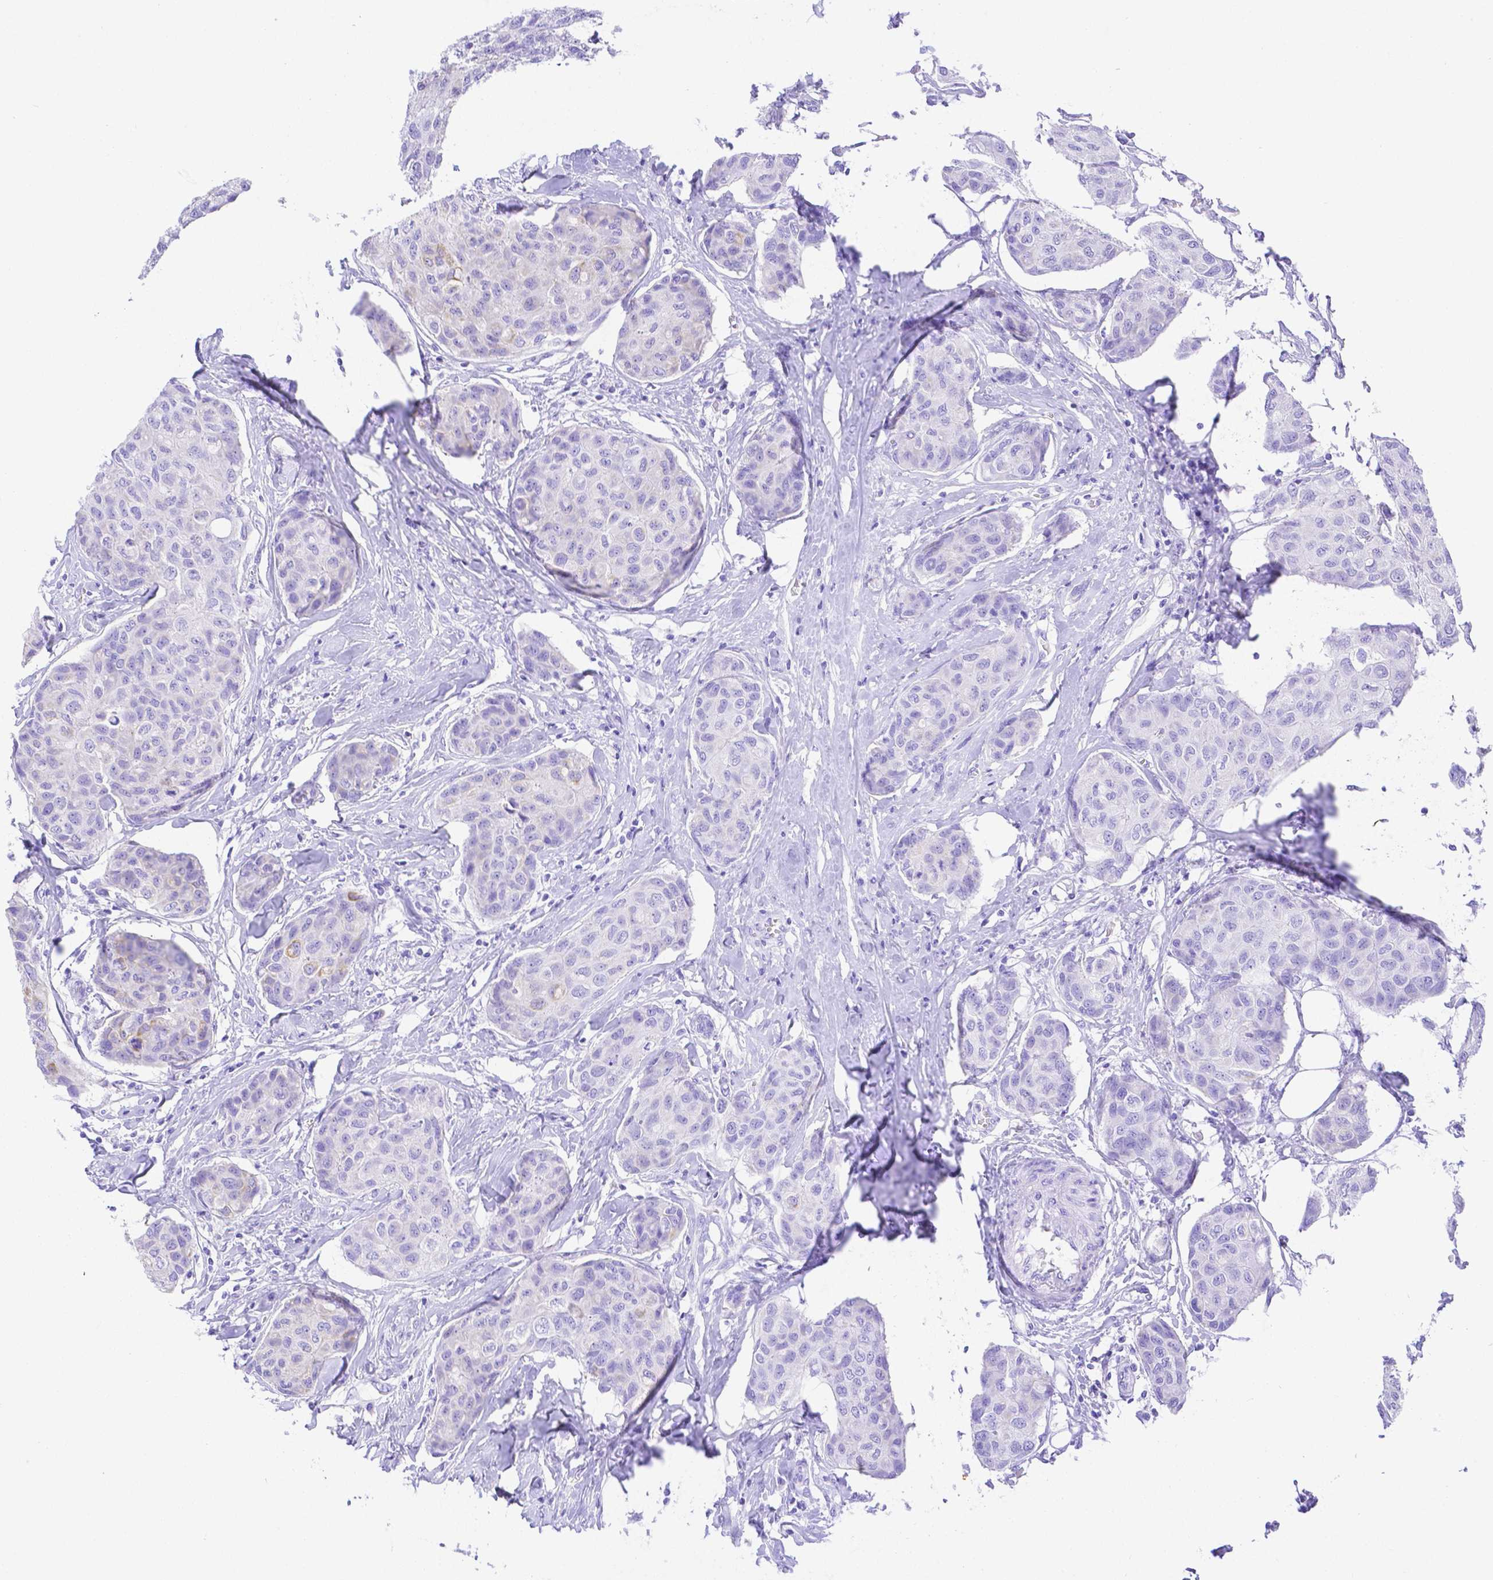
{"staining": {"intensity": "negative", "quantity": "none", "location": "none"}, "tissue": "breast cancer", "cell_type": "Tumor cells", "image_type": "cancer", "snomed": [{"axis": "morphology", "description": "Duct carcinoma"}, {"axis": "topography", "description": "Breast"}], "caption": "An immunohistochemistry (IHC) histopathology image of breast cancer (infiltrating ductal carcinoma) is shown. There is no staining in tumor cells of breast cancer (infiltrating ductal carcinoma). (DAB (3,3'-diaminobenzidine) immunohistochemistry (IHC) with hematoxylin counter stain).", "gene": "SMR3A", "patient": {"sex": "female", "age": 80}}